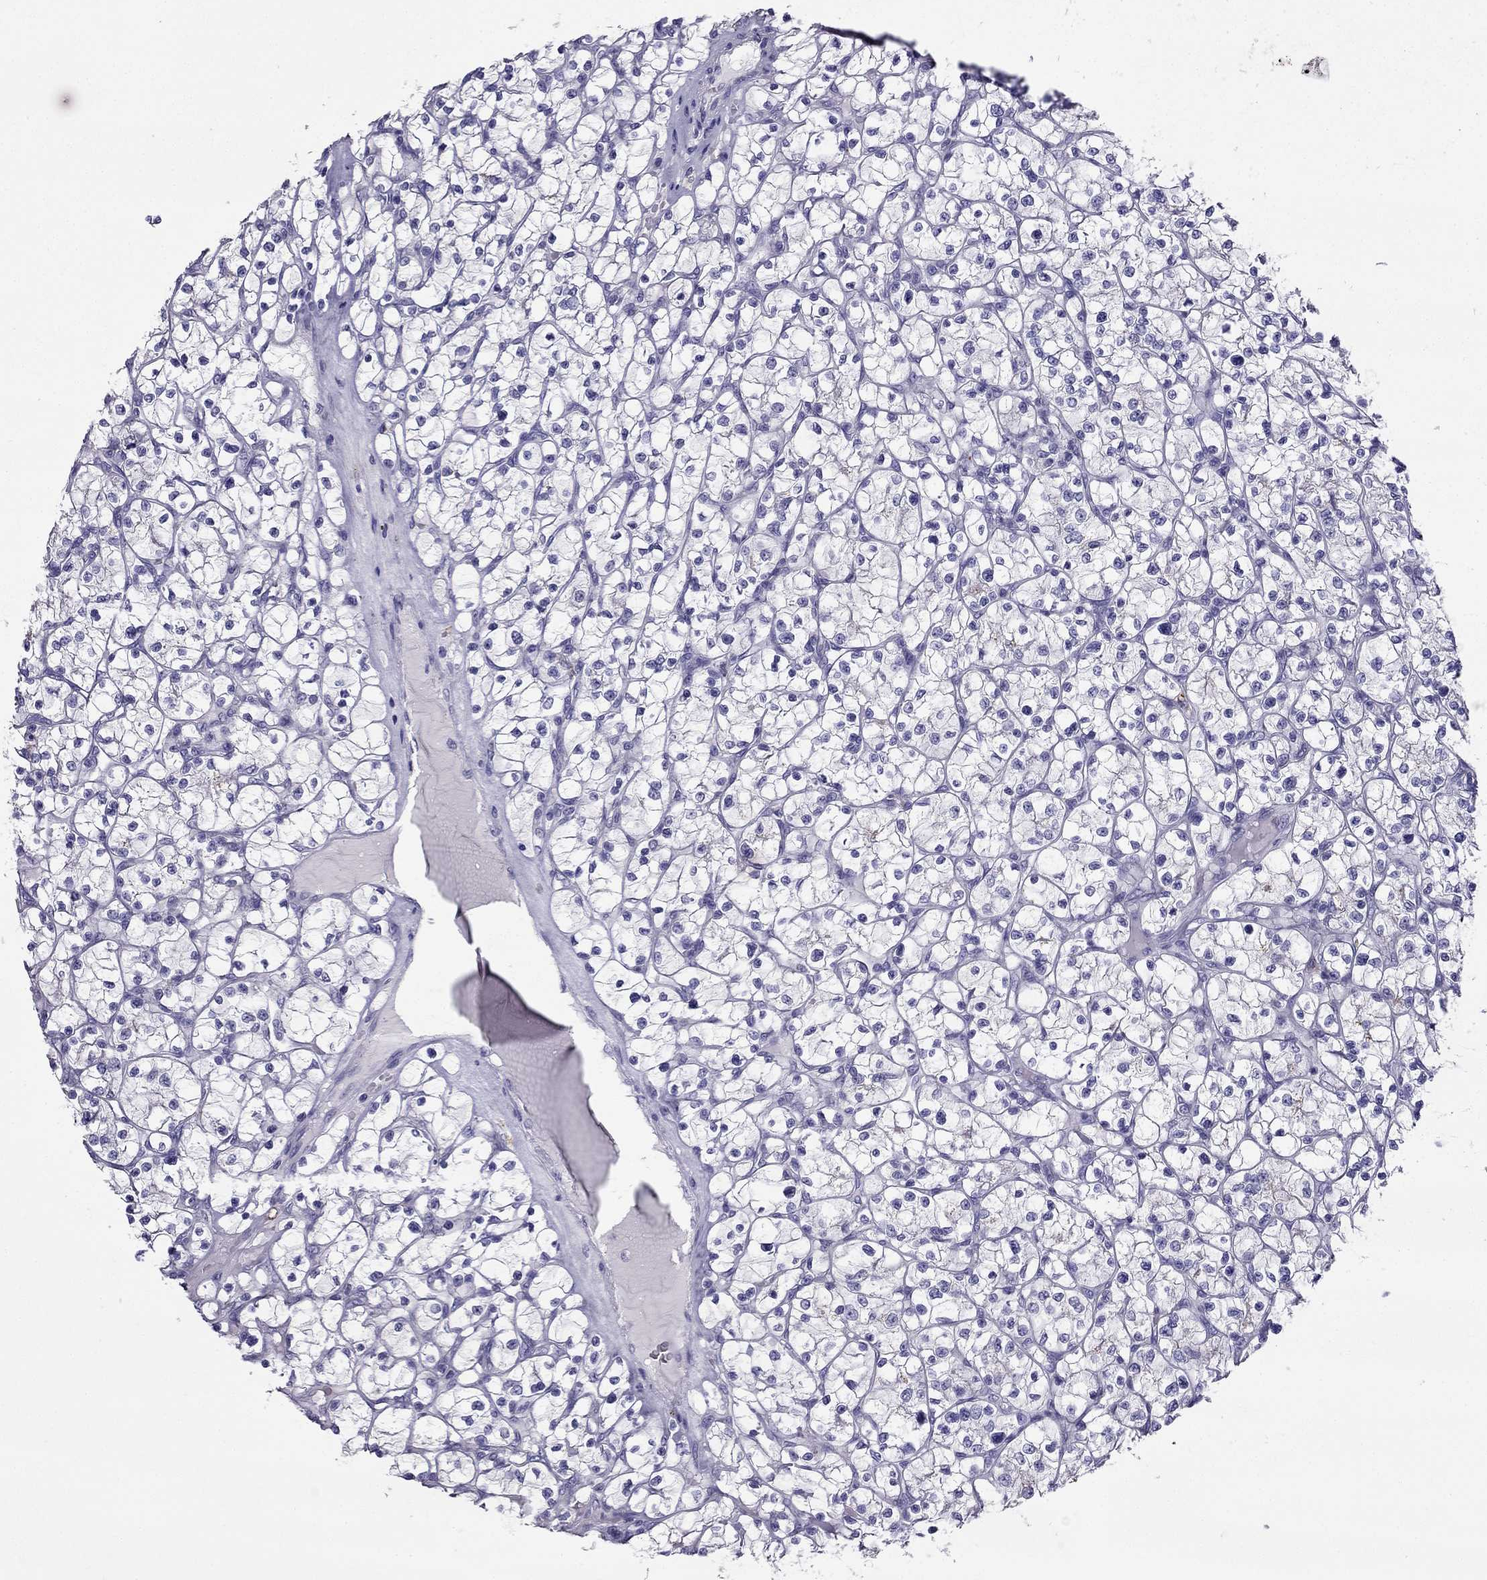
{"staining": {"intensity": "negative", "quantity": "none", "location": "none"}, "tissue": "renal cancer", "cell_type": "Tumor cells", "image_type": "cancer", "snomed": [{"axis": "morphology", "description": "Adenocarcinoma, NOS"}, {"axis": "topography", "description": "Kidney"}], "caption": "Adenocarcinoma (renal) was stained to show a protein in brown. There is no significant staining in tumor cells.", "gene": "PTH", "patient": {"sex": "female", "age": 64}}